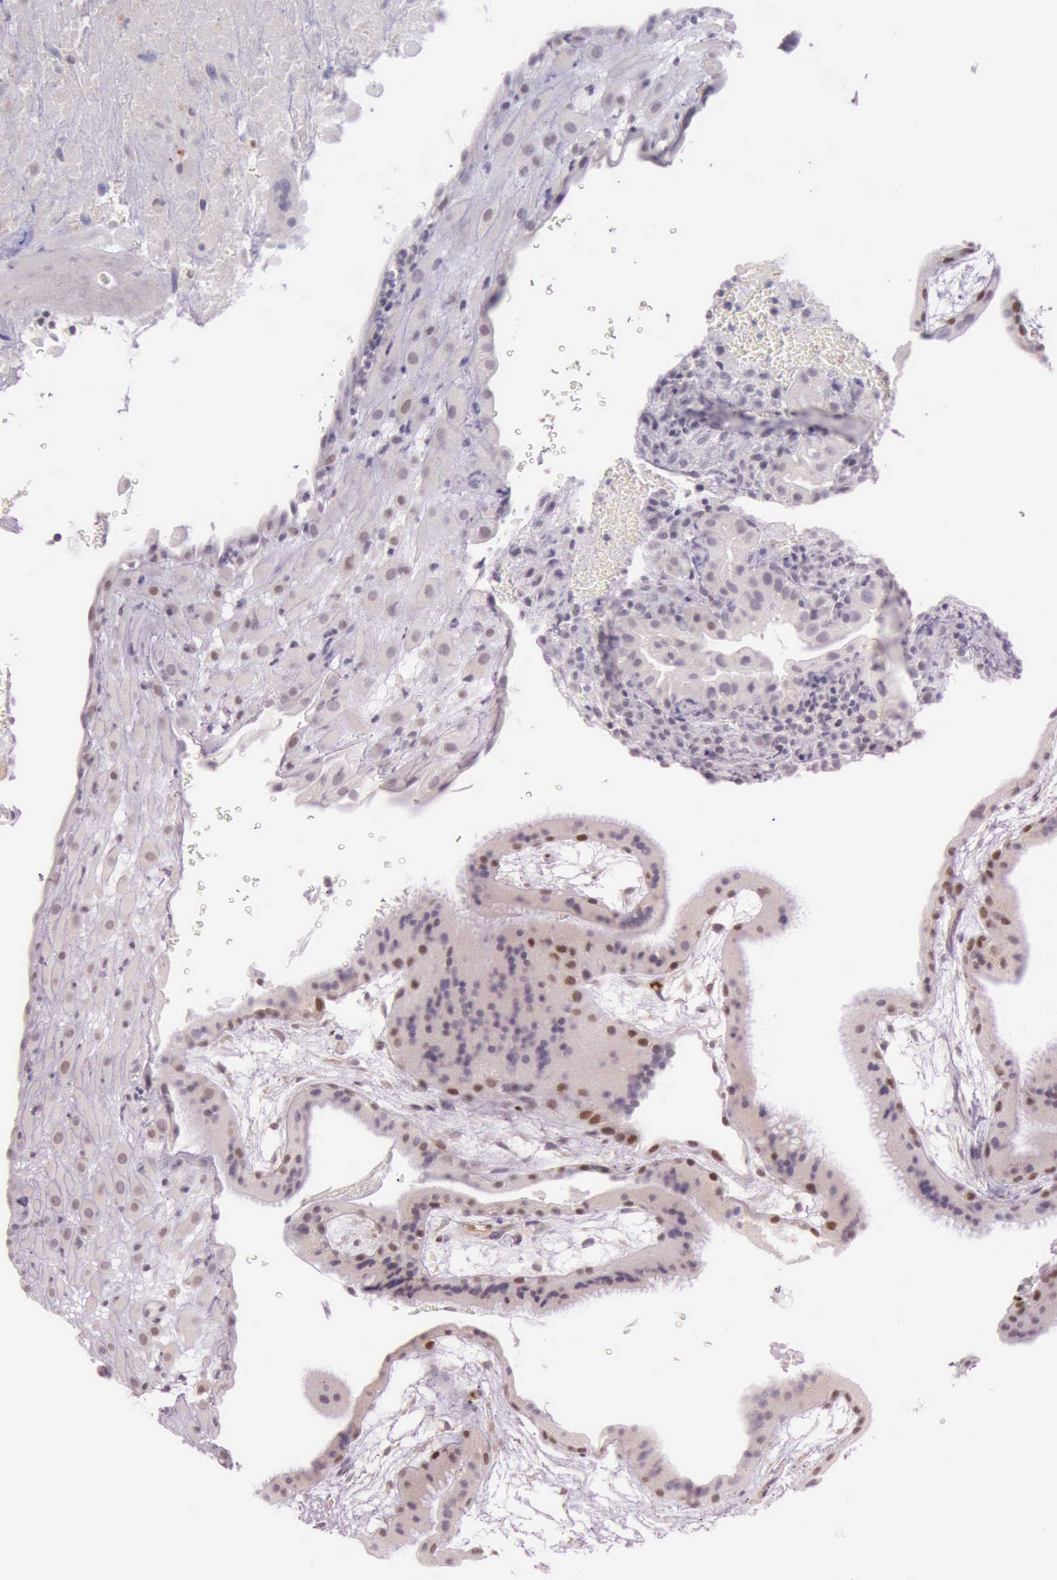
{"staining": {"intensity": "weak", "quantity": "<25%", "location": "cytoplasmic/membranous,nuclear"}, "tissue": "placenta", "cell_type": "Decidual cells", "image_type": "normal", "snomed": [{"axis": "morphology", "description": "Normal tissue, NOS"}, {"axis": "topography", "description": "Placenta"}], "caption": "This is an immunohistochemistry (IHC) image of normal human placenta. There is no positivity in decidual cells.", "gene": "PARP1", "patient": {"sex": "female", "age": 19}}